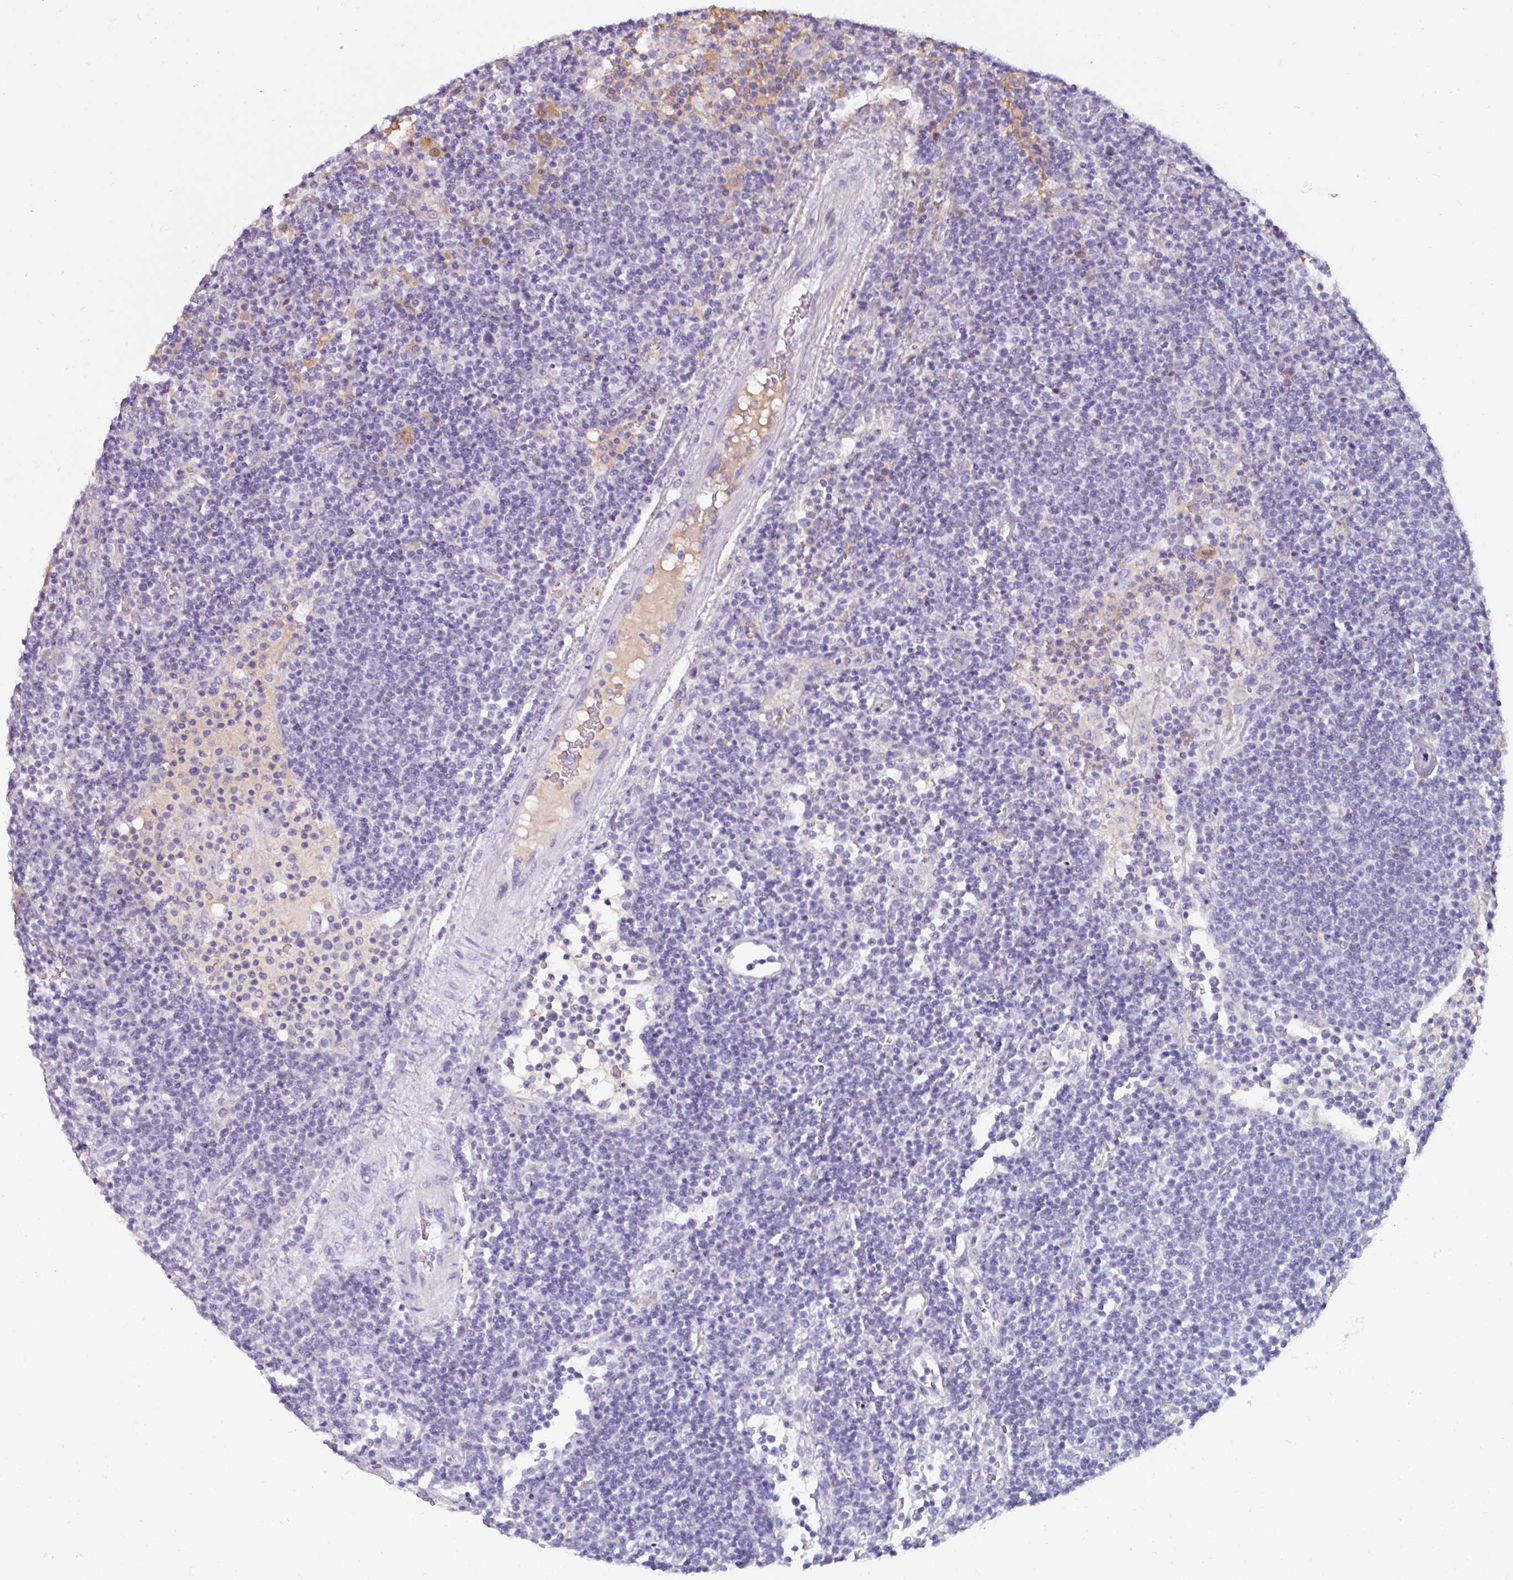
{"staining": {"intensity": "negative", "quantity": "none", "location": "none"}, "tissue": "lymphoma", "cell_type": "Tumor cells", "image_type": "cancer", "snomed": [{"axis": "morphology", "description": "Malignant lymphoma, non-Hodgkin's type, High grade"}, {"axis": "topography", "description": "Lymph node"}], "caption": "Human lymphoma stained for a protein using immunohistochemistry exhibits no staining in tumor cells.", "gene": "SPESP1", "patient": {"sex": "male", "age": 61}}